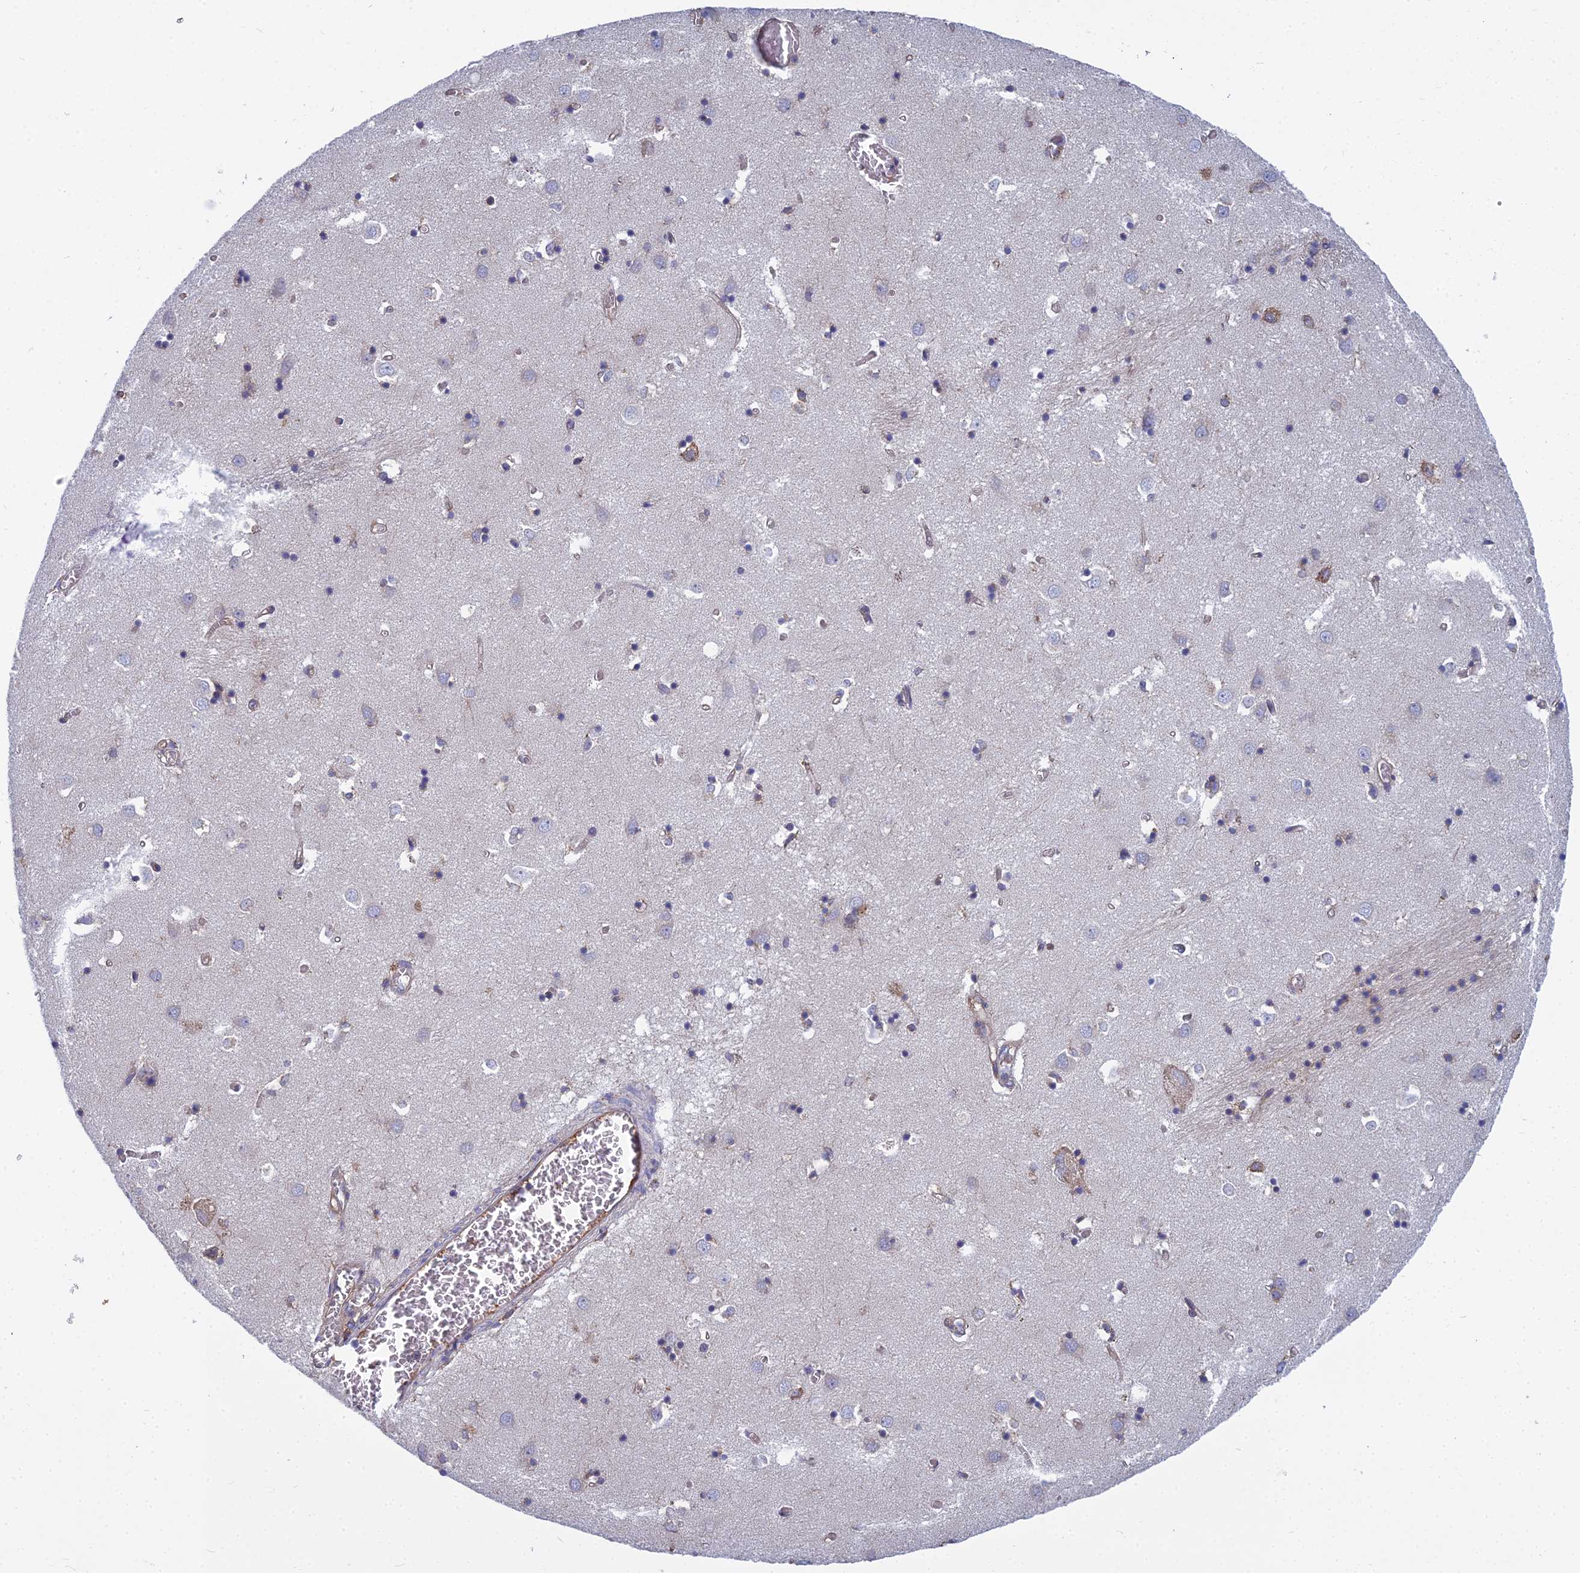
{"staining": {"intensity": "negative", "quantity": "none", "location": "none"}, "tissue": "caudate", "cell_type": "Glial cells", "image_type": "normal", "snomed": [{"axis": "morphology", "description": "Normal tissue, NOS"}, {"axis": "topography", "description": "Lateral ventricle wall"}], "caption": "Micrograph shows no significant protein positivity in glial cells of normal caudate.", "gene": "KIAA1143", "patient": {"sex": "male", "age": 70}}